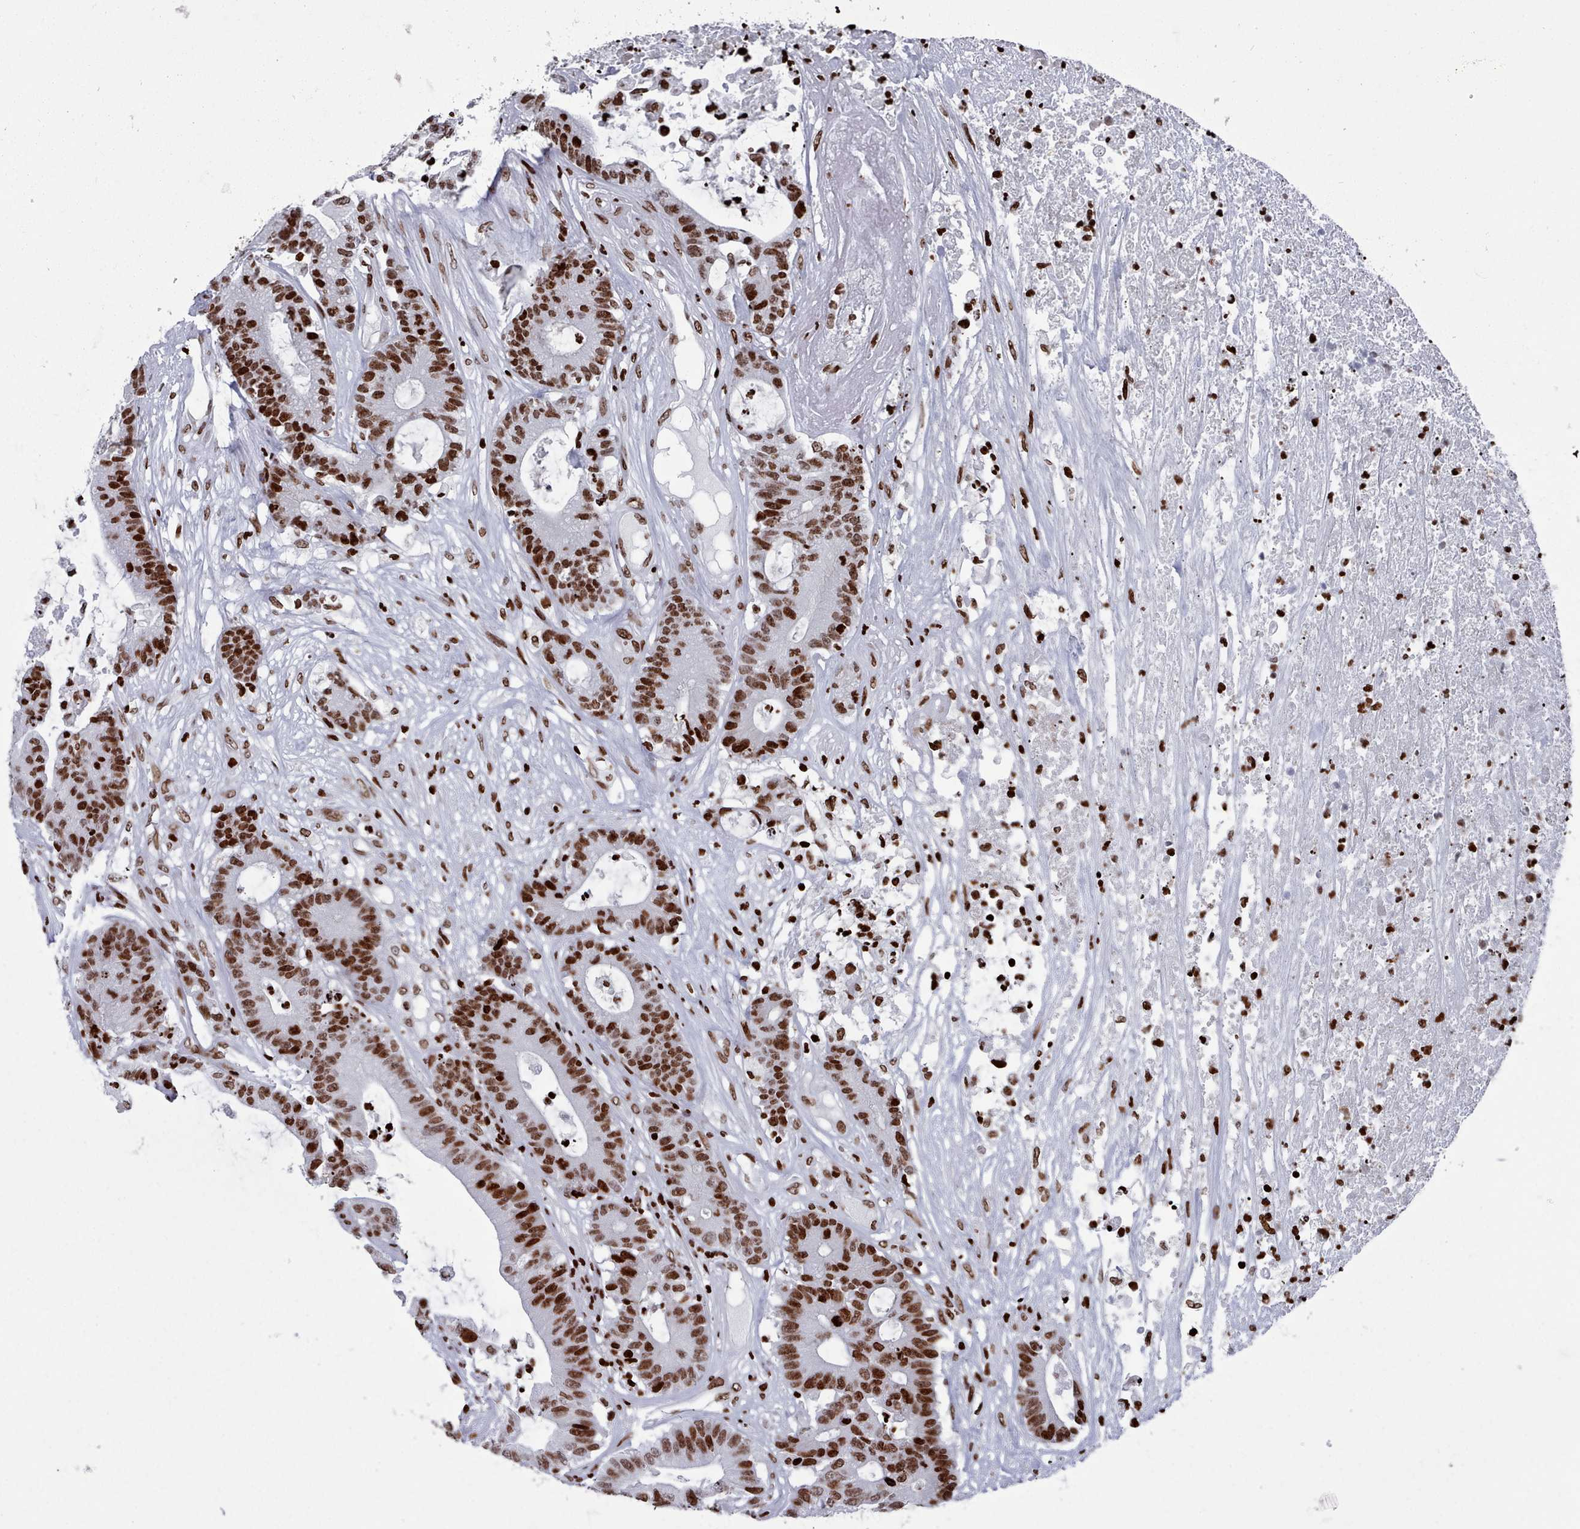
{"staining": {"intensity": "strong", "quantity": ">75%", "location": "nuclear"}, "tissue": "colorectal cancer", "cell_type": "Tumor cells", "image_type": "cancer", "snomed": [{"axis": "morphology", "description": "Adenocarcinoma, NOS"}, {"axis": "topography", "description": "Colon"}], "caption": "Tumor cells display high levels of strong nuclear expression in about >75% of cells in human colorectal cancer.", "gene": "PCDHB12", "patient": {"sex": "female", "age": 84}}